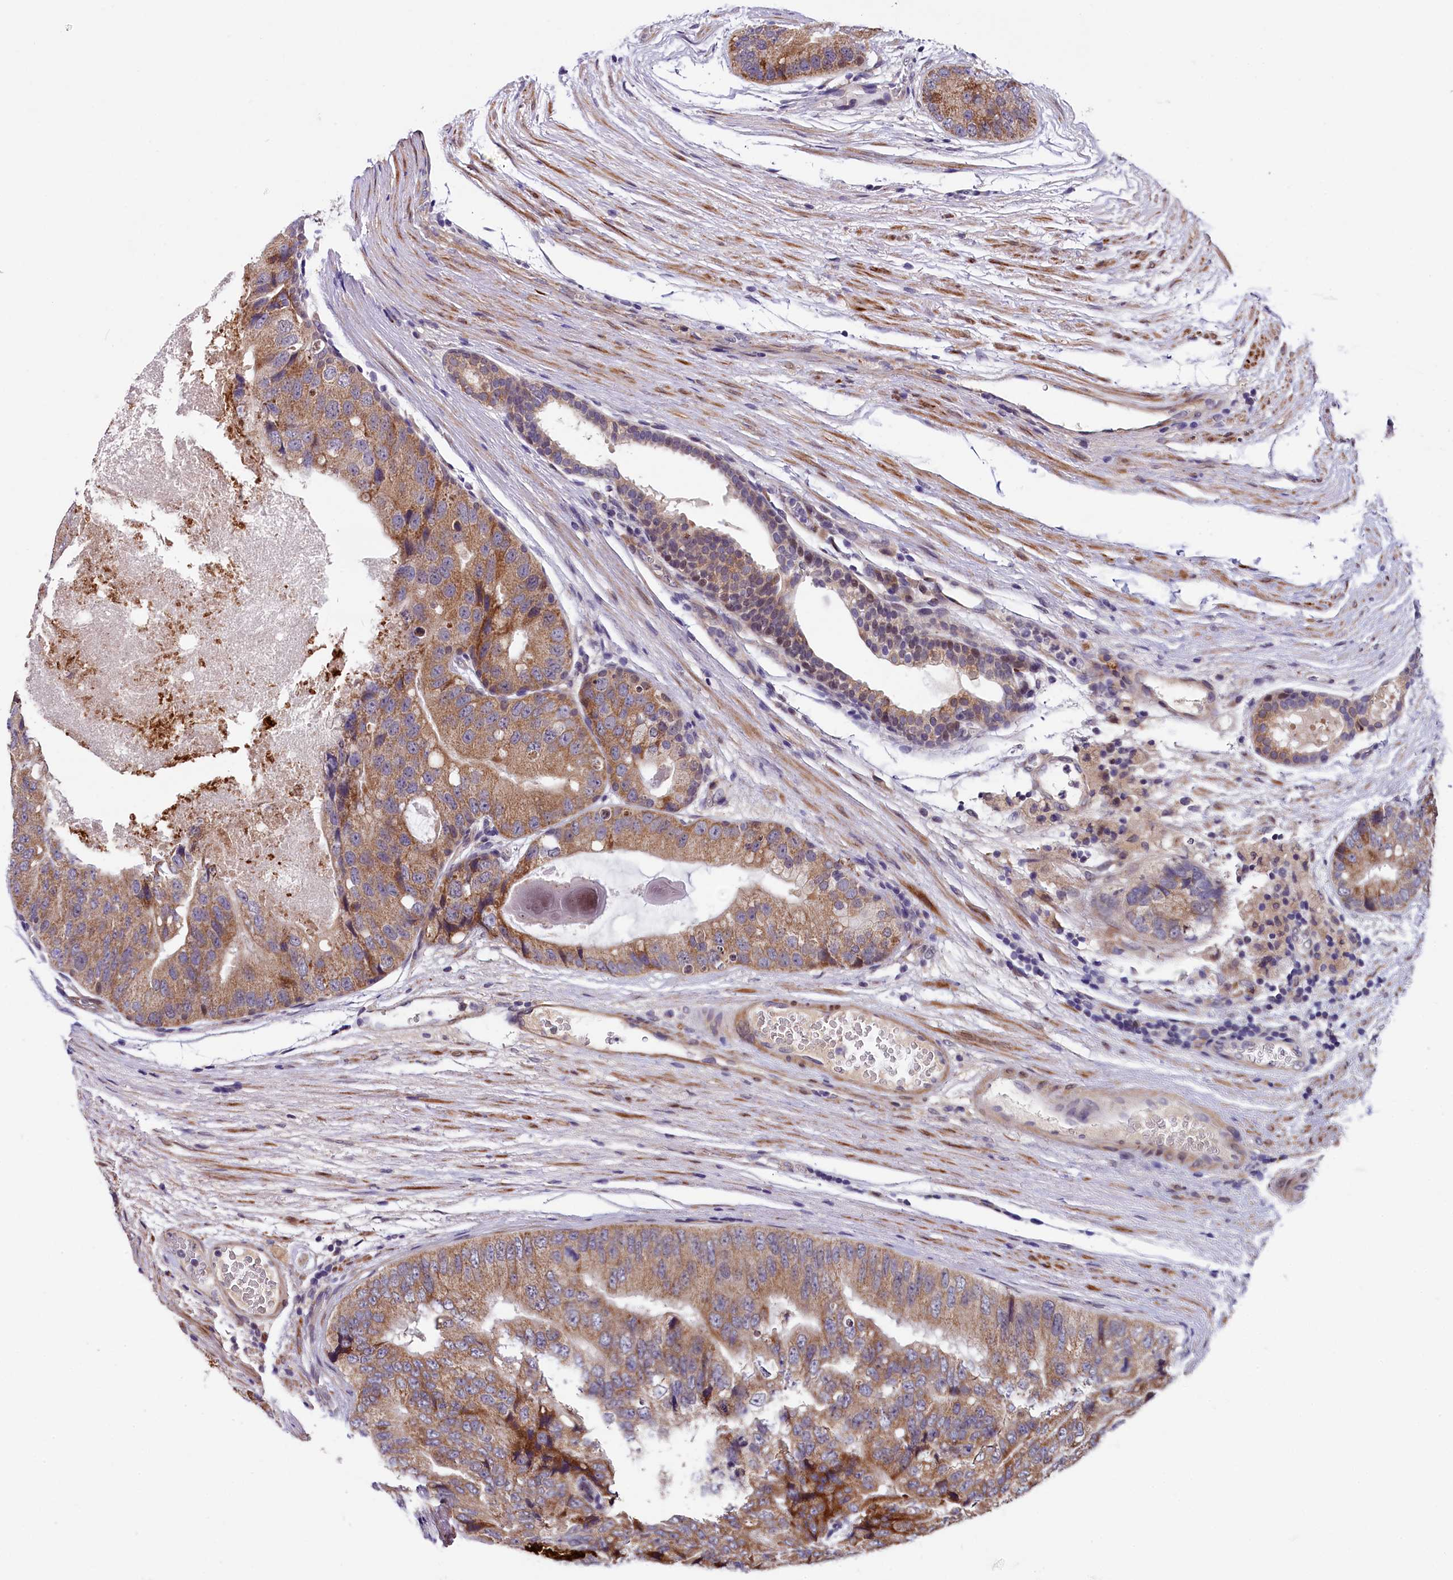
{"staining": {"intensity": "moderate", "quantity": ">75%", "location": "cytoplasmic/membranous"}, "tissue": "prostate cancer", "cell_type": "Tumor cells", "image_type": "cancer", "snomed": [{"axis": "morphology", "description": "Adenocarcinoma, High grade"}, {"axis": "topography", "description": "Prostate"}], "caption": "Immunohistochemistry (IHC) (DAB (3,3'-diaminobenzidine)) staining of prostate cancer (high-grade adenocarcinoma) reveals moderate cytoplasmic/membranous protein staining in approximately >75% of tumor cells.", "gene": "SLC39A6", "patient": {"sex": "male", "age": 70}}